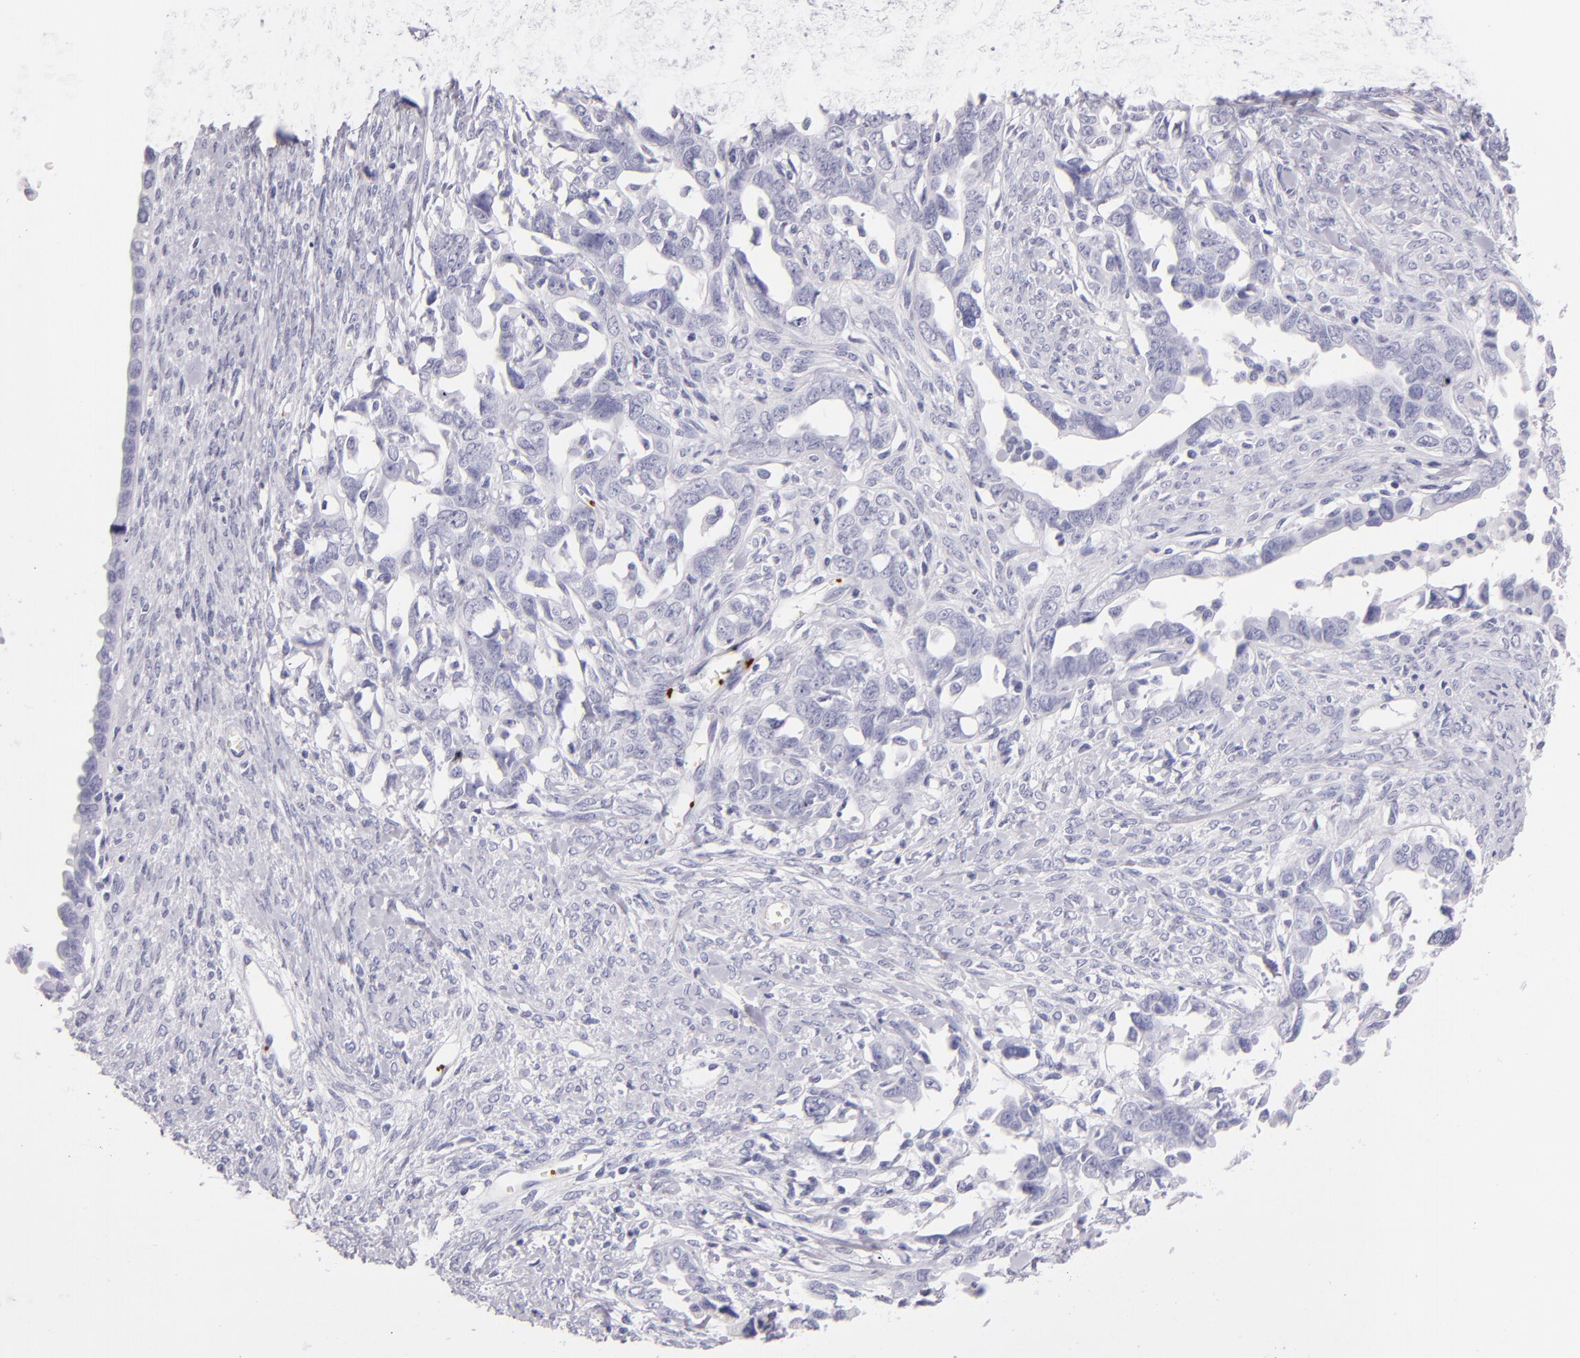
{"staining": {"intensity": "negative", "quantity": "none", "location": "none"}, "tissue": "ovarian cancer", "cell_type": "Tumor cells", "image_type": "cancer", "snomed": [{"axis": "morphology", "description": "Cystadenocarcinoma, serous, NOS"}, {"axis": "topography", "description": "Ovary"}], "caption": "Photomicrograph shows no significant protein positivity in tumor cells of ovarian cancer (serous cystadenocarcinoma).", "gene": "GP1BA", "patient": {"sex": "female", "age": 69}}